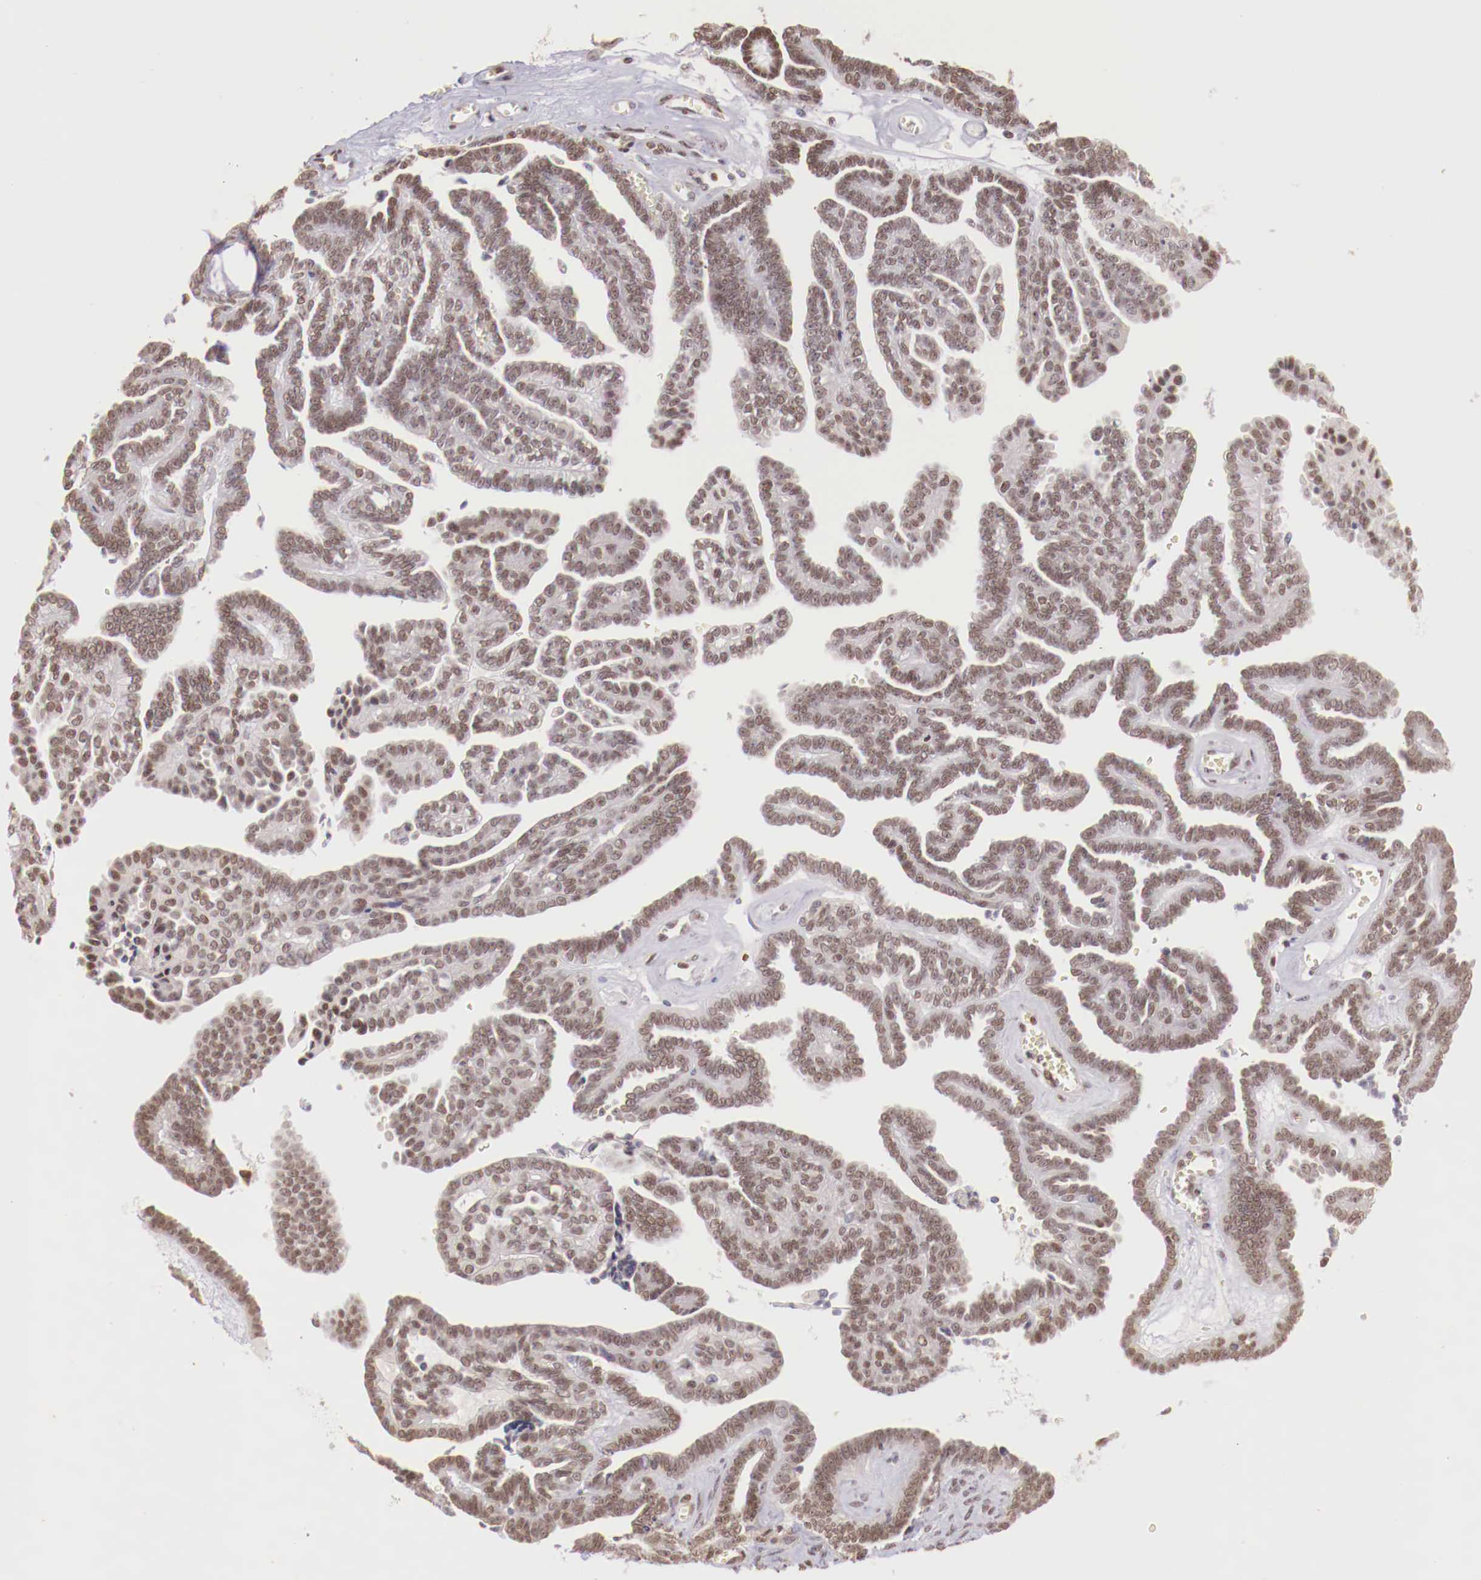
{"staining": {"intensity": "weak", "quantity": ">75%", "location": "cytoplasmic/membranous"}, "tissue": "ovarian cancer", "cell_type": "Tumor cells", "image_type": "cancer", "snomed": [{"axis": "morphology", "description": "Cystadenocarcinoma, serous, NOS"}, {"axis": "topography", "description": "Ovary"}], "caption": "Weak cytoplasmic/membranous protein staining is identified in approximately >75% of tumor cells in ovarian cancer (serous cystadenocarcinoma).", "gene": "SP1", "patient": {"sex": "female", "age": 71}}